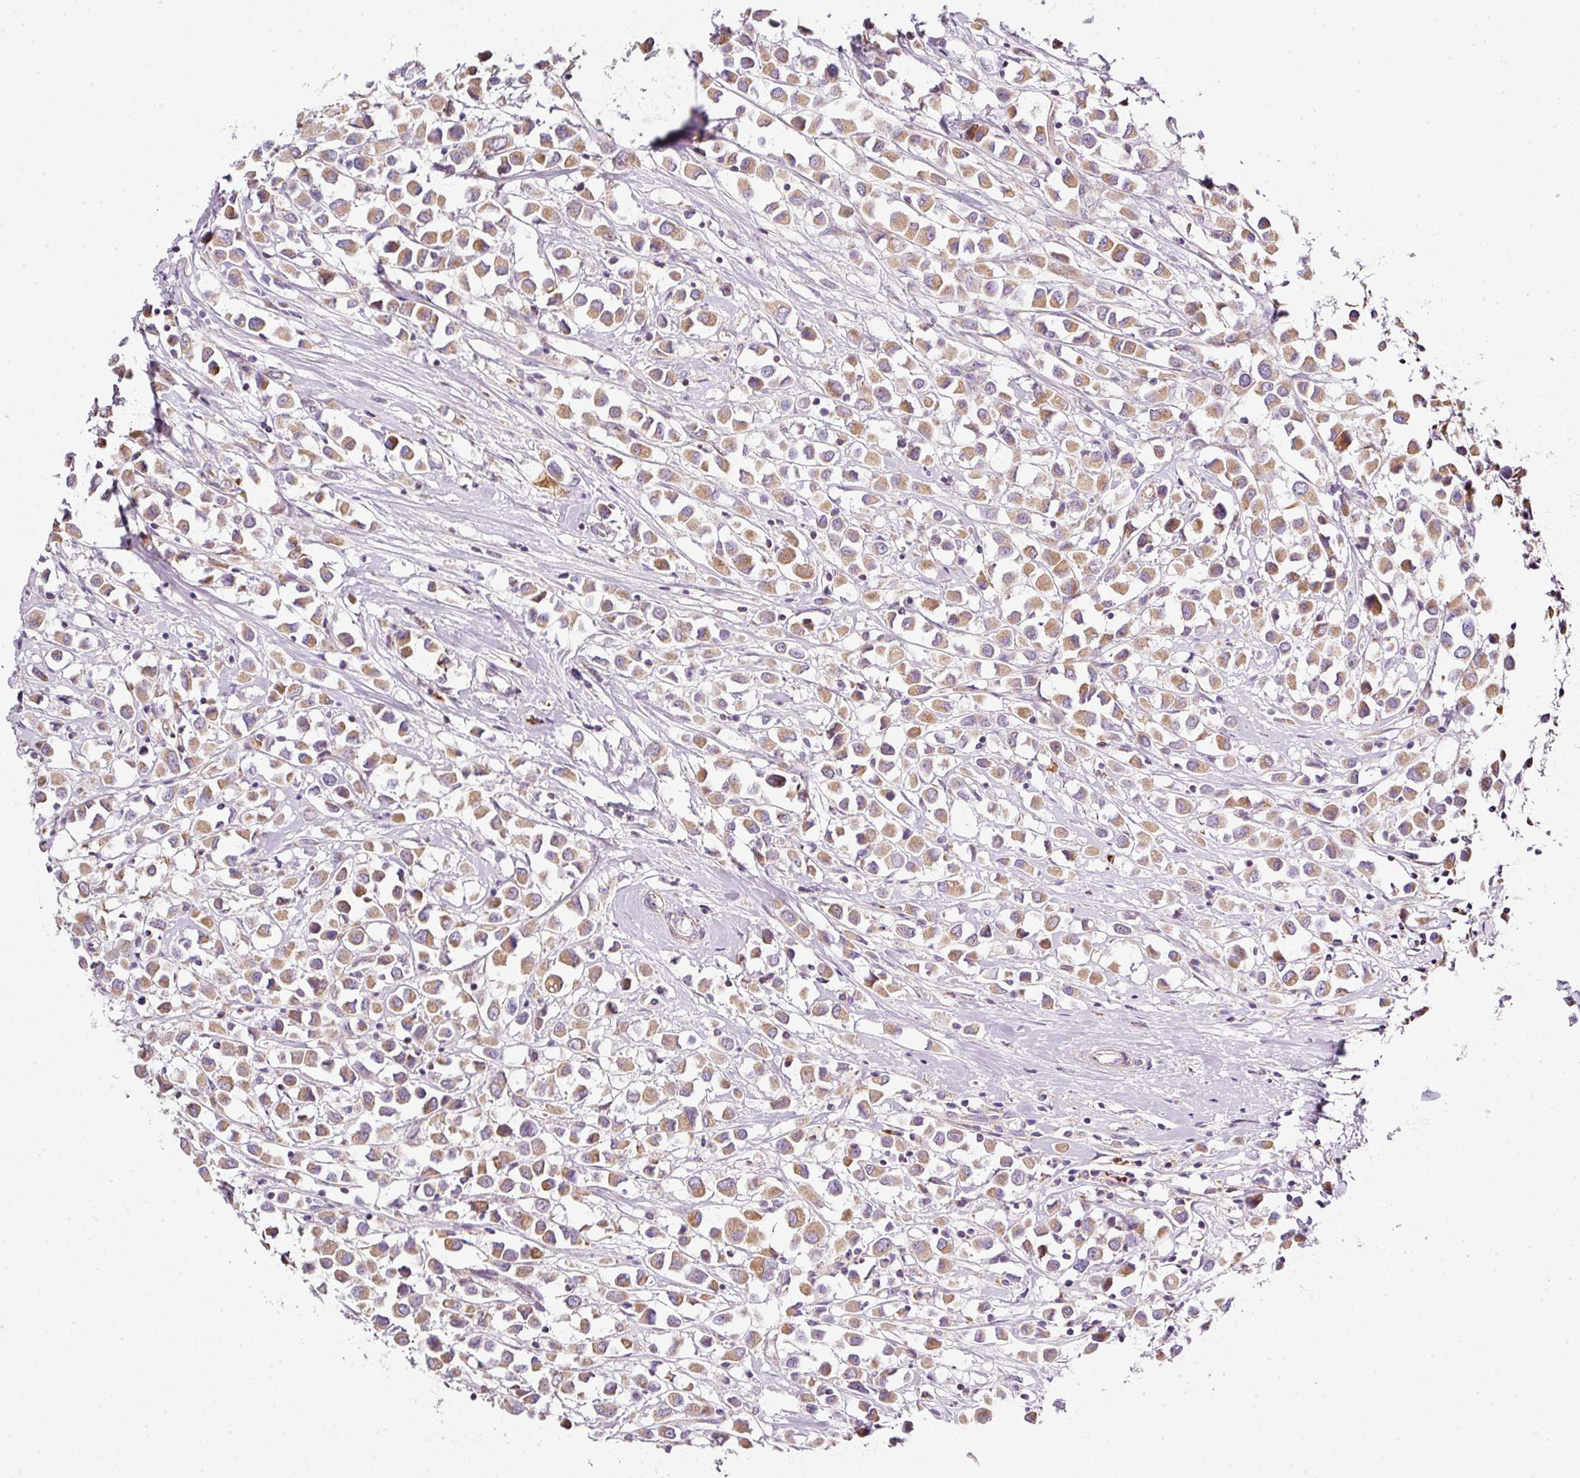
{"staining": {"intensity": "moderate", "quantity": ">75%", "location": "cytoplasmic/membranous"}, "tissue": "breast cancer", "cell_type": "Tumor cells", "image_type": "cancer", "snomed": [{"axis": "morphology", "description": "Duct carcinoma"}, {"axis": "topography", "description": "Breast"}], "caption": "Protein staining of invasive ductal carcinoma (breast) tissue reveals moderate cytoplasmic/membranous positivity in approximately >75% of tumor cells. The protein of interest is stained brown, and the nuclei are stained in blue (DAB (3,3'-diaminobenzidine) IHC with brightfield microscopy, high magnification).", "gene": "NDUFA1", "patient": {"sex": "female", "age": 61}}